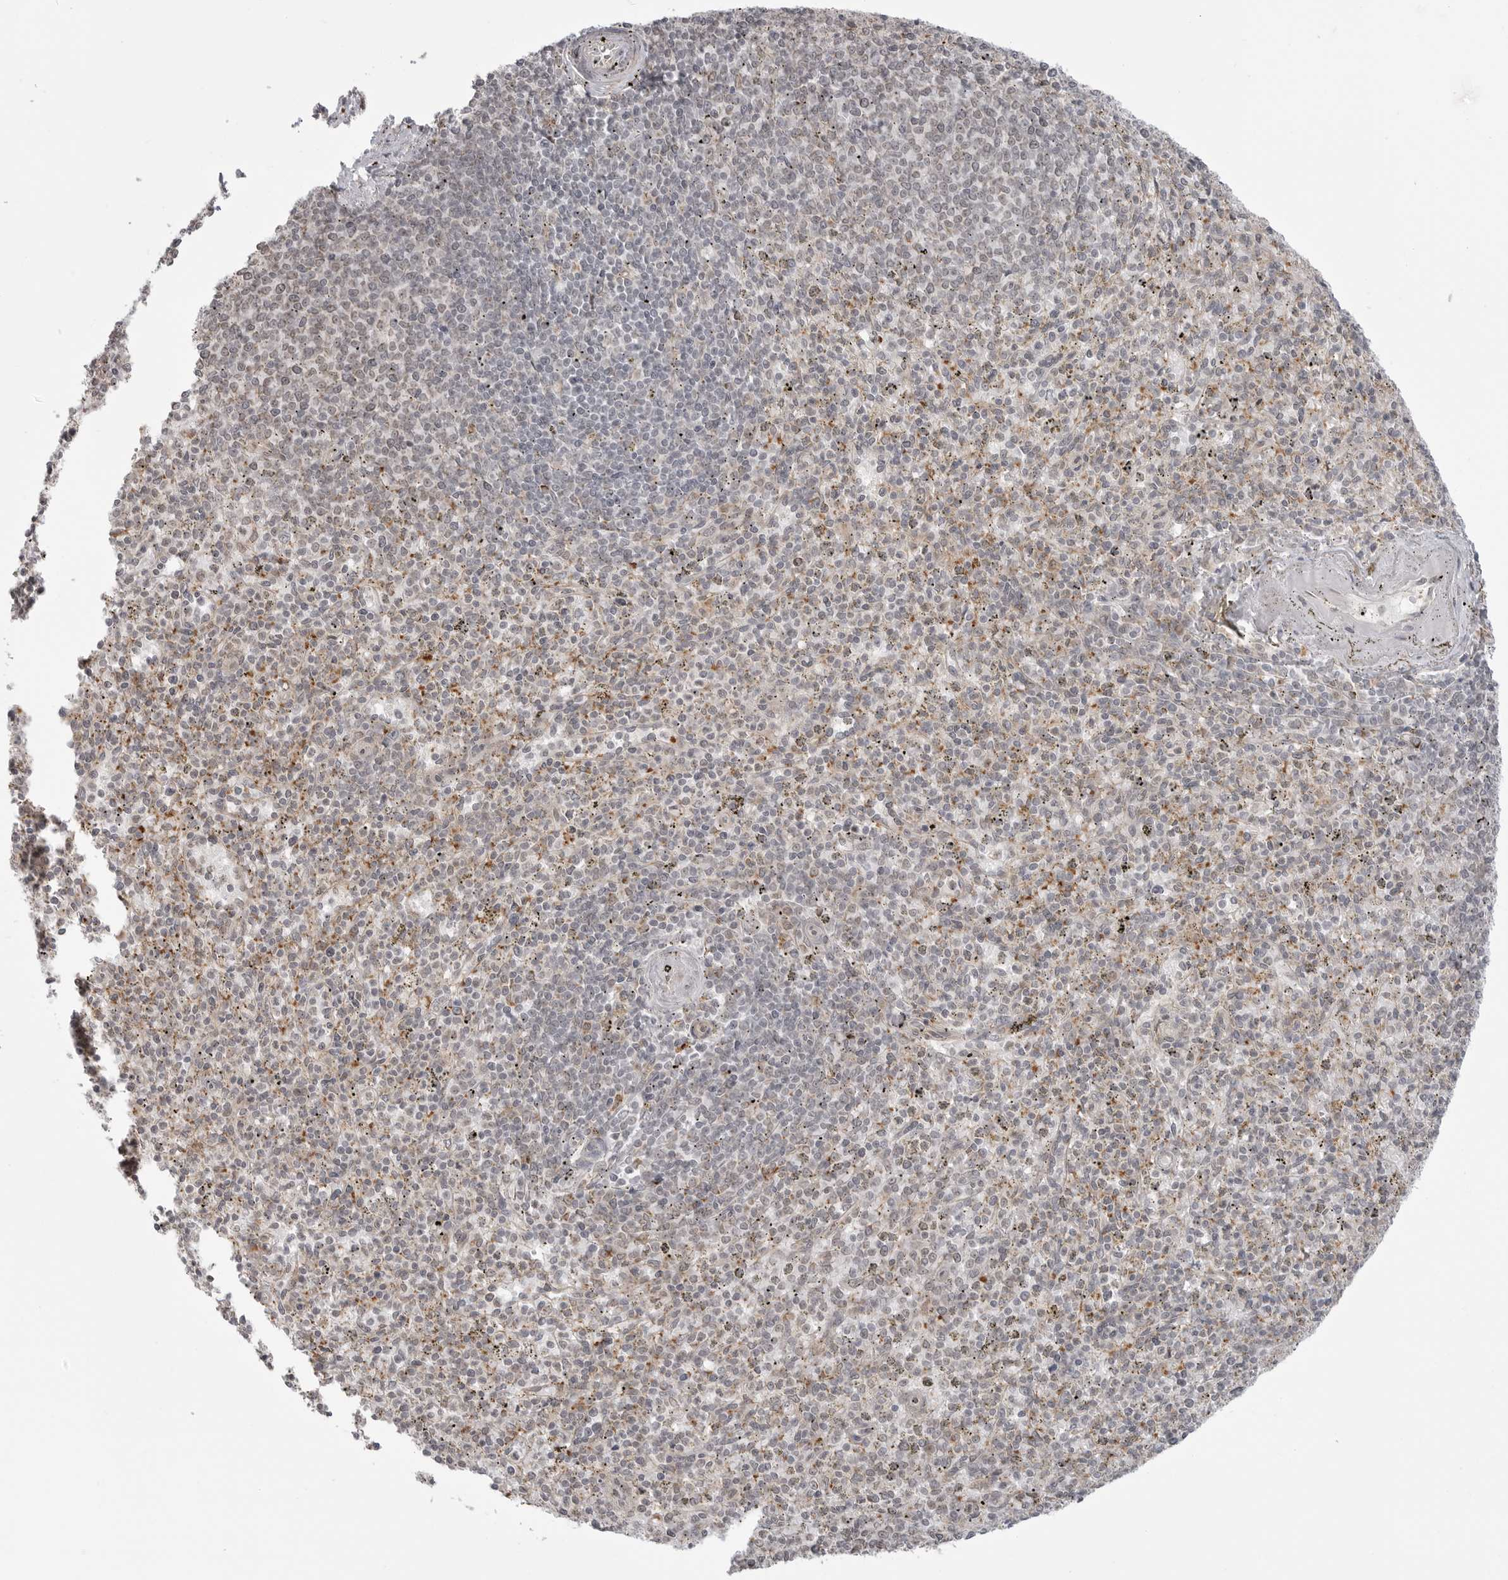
{"staining": {"intensity": "moderate", "quantity": "<25%", "location": "cytoplasmic/membranous"}, "tissue": "spleen", "cell_type": "Cells in red pulp", "image_type": "normal", "snomed": [{"axis": "morphology", "description": "Normal tissue, NOS"}, {"axis": "topography", "description": "Spleen"}], "caption": "Immunohistochemistry (IHC) of unremarkable spleen demonstrates low levels of moderate cytoplasmic/membranous positivity in about <25% of cells in red pulp. Immunohistochemistry stains the protein of interest in brown and the nuclei are stained blue.", "gene": "KALRN", "patient": {"sex": "male", "age": 72}}